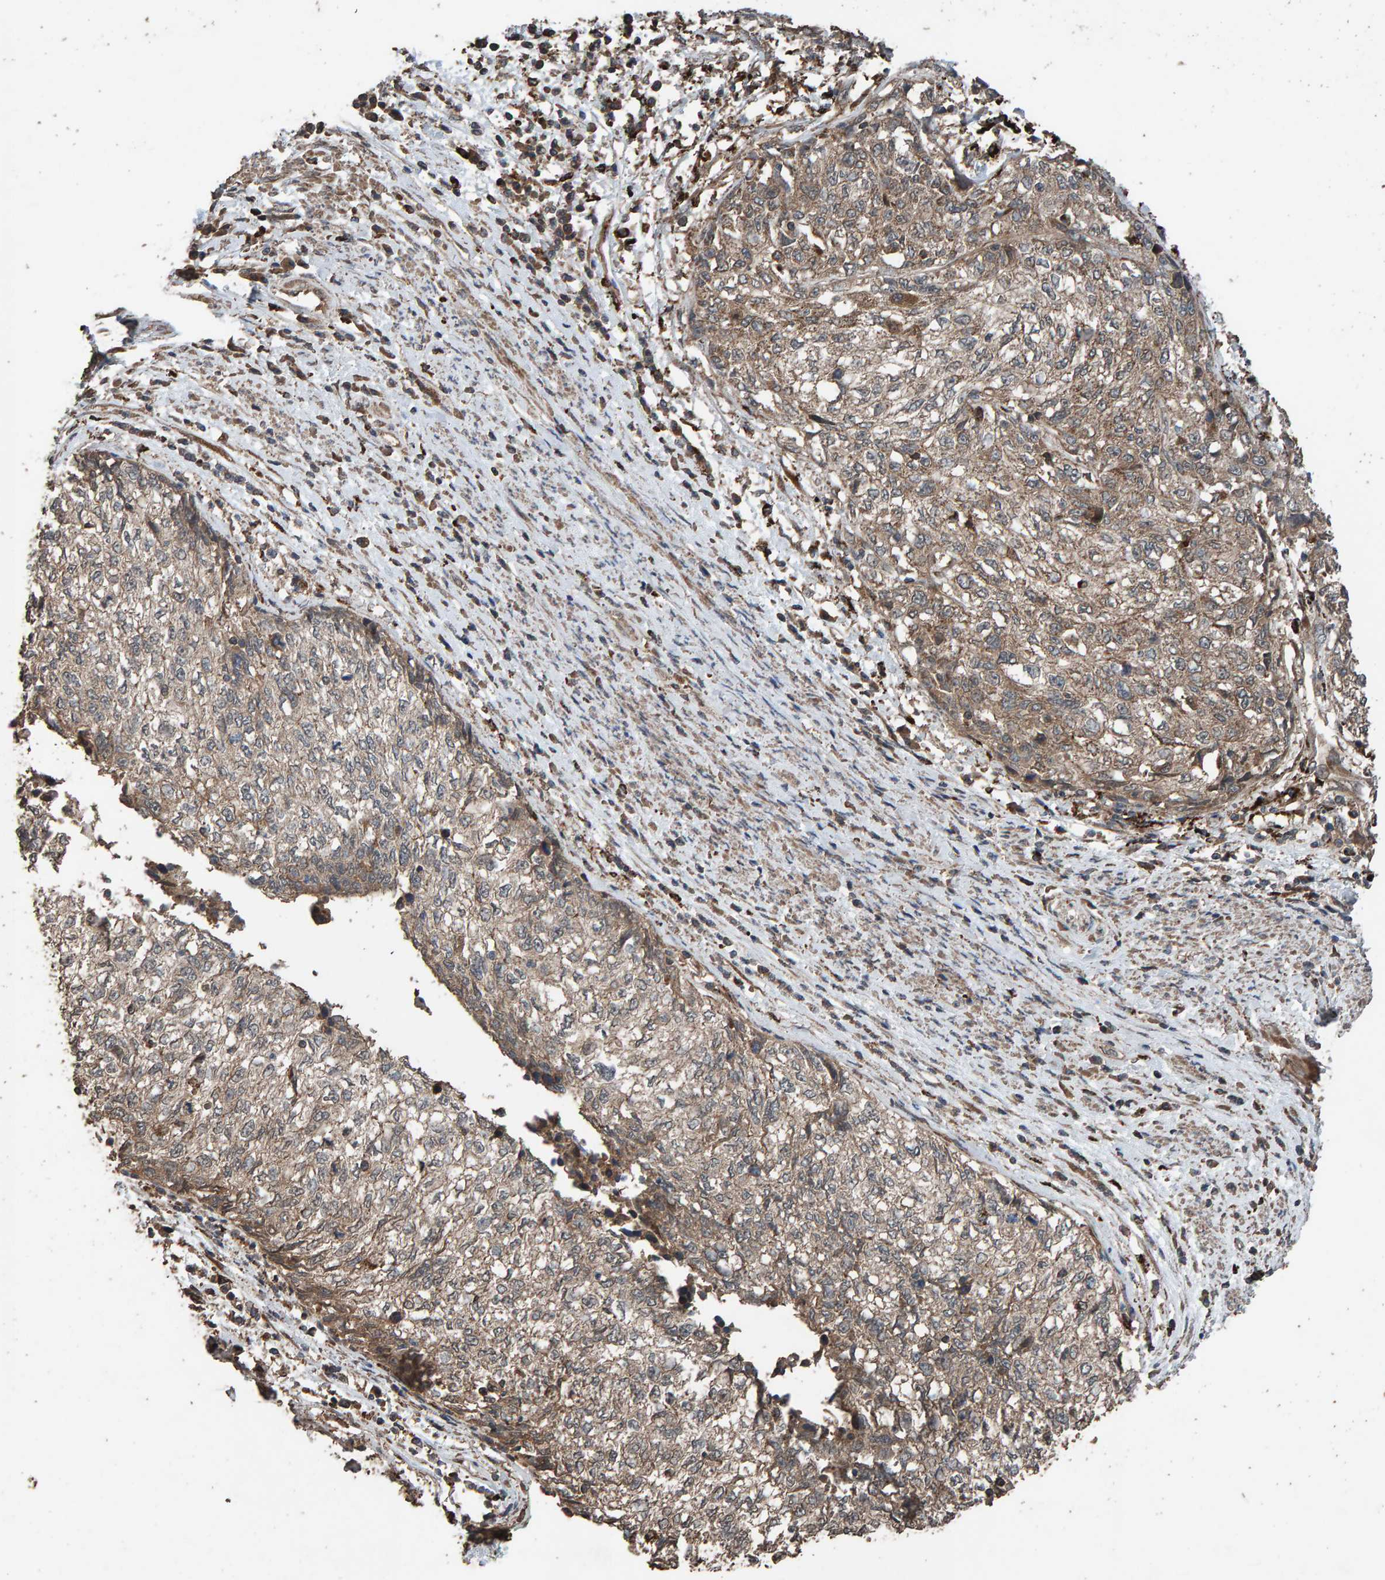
{"staining": {"intensity": "moderate", "quantity": ">75%", "location": "cytoplasmic/membranous"}, "tissue": "cervical cancer", "cell_type": "Tumor cells", "image_type": "cancer", "snomed": [{"axis": "morphology", "description": "Squamous cell carcinoma, NOS"}, {"axis": "topography", "description": "Cervix"}], "caption": "Human cervical cancer (squamous cell carcinoma) stained with a protein marker shows moderate staining in tumor cells.", "gene": "DUS1L", "patient": {"sex": "female", "age": 57}}